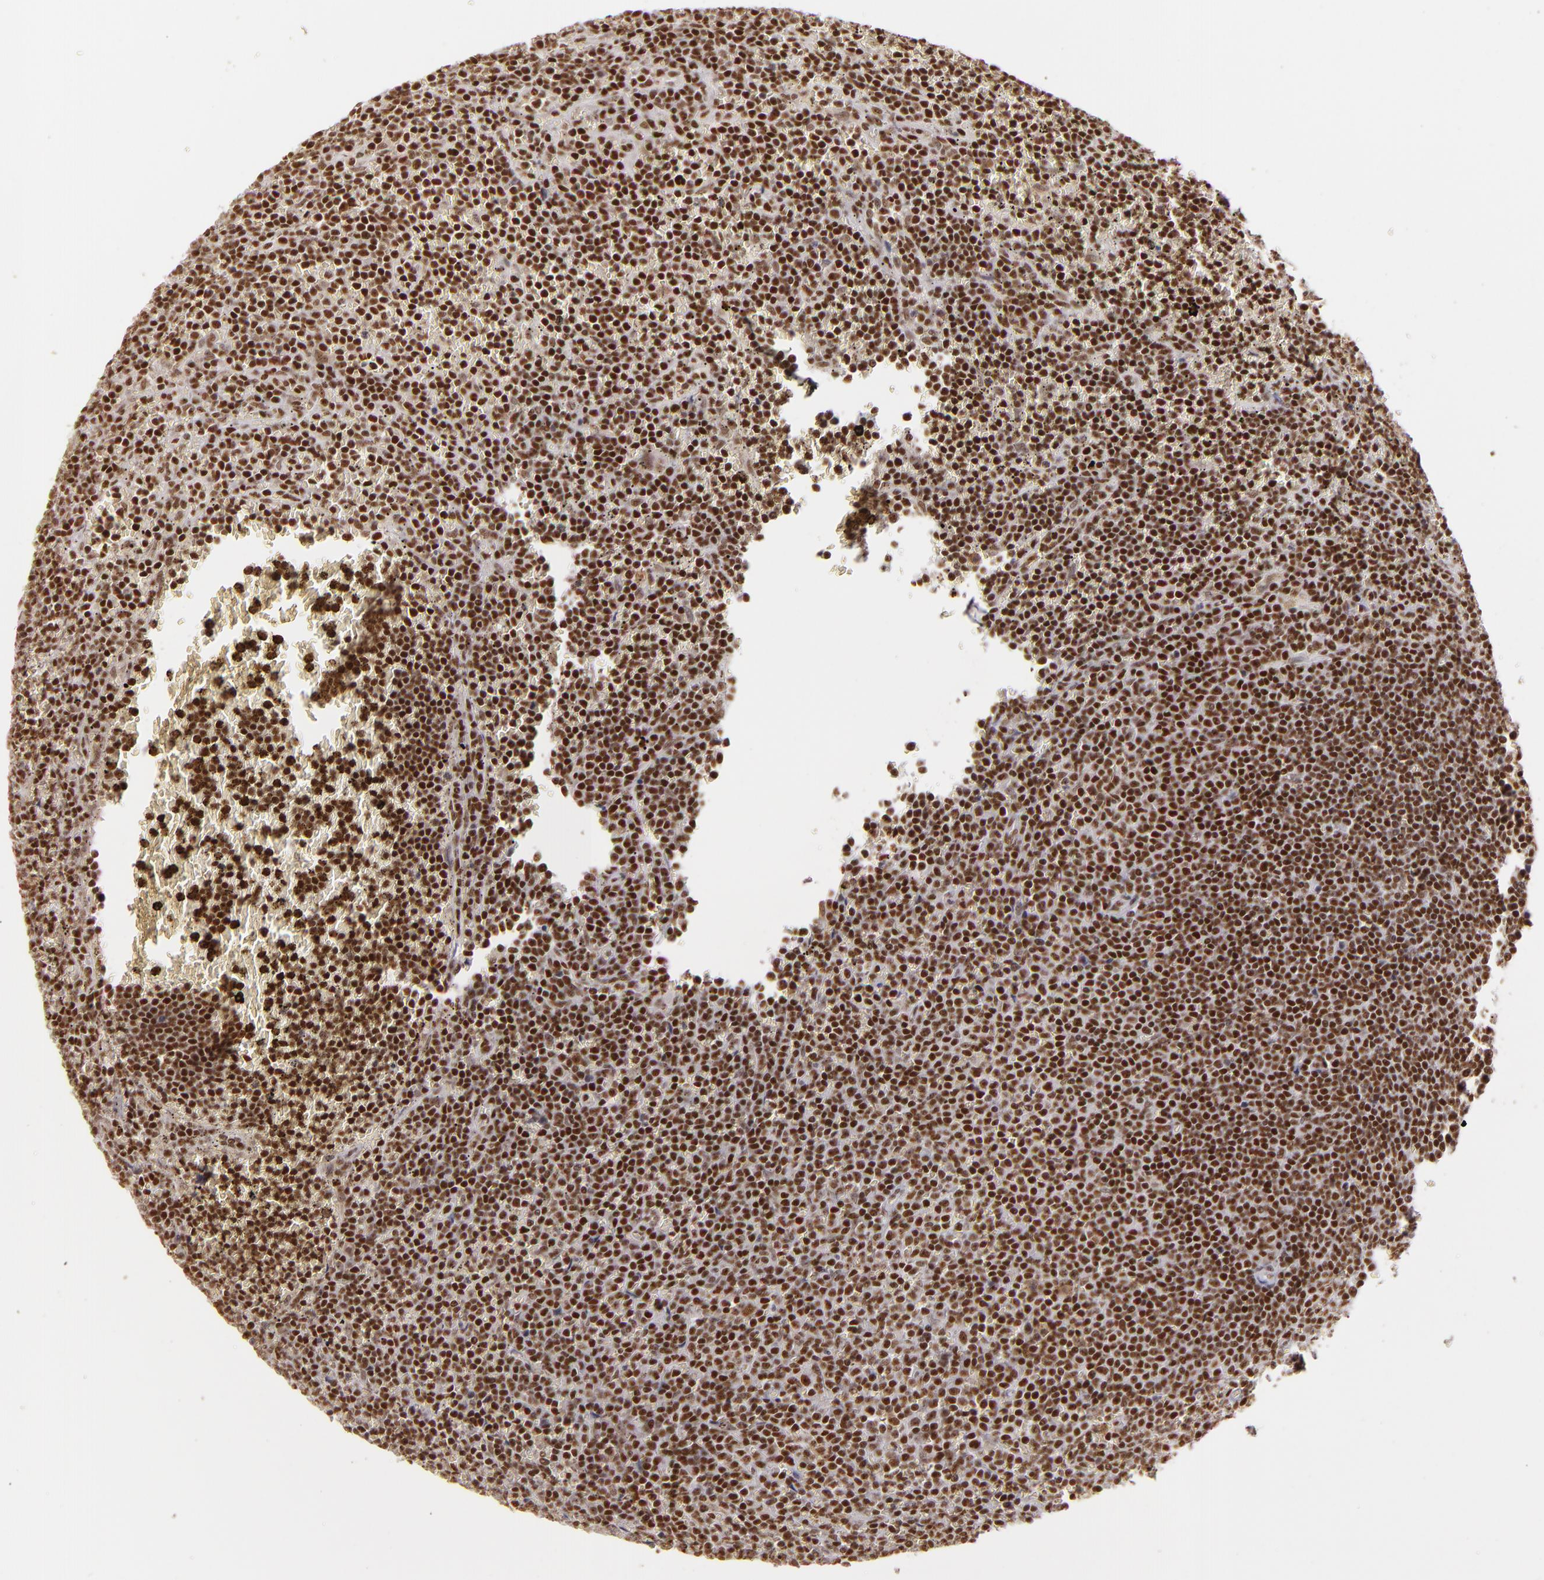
{"staining": {"intensity": "strong", "quantity": ">75%", "location": "nuclear"}, "tissue": "lymphoma", "cell_type": "Tumor cells", "image_type": "cancer", "snomed": [{"axis": "morphology", "description": "Malignant lymphoma, non-Hodgkin's type, Low grade"}, {"axis": "topography", "description": "Spleen"}], "caption": "Immunohistochemical staining of human malignant lymphoma, non-Hodgkin's type (low-grade) displays high levels of strong nuclear protein positivity in approximately >75% of tumor cells.", "gene": "DAXX", "patient": {"sex": "male", "age": 80}}